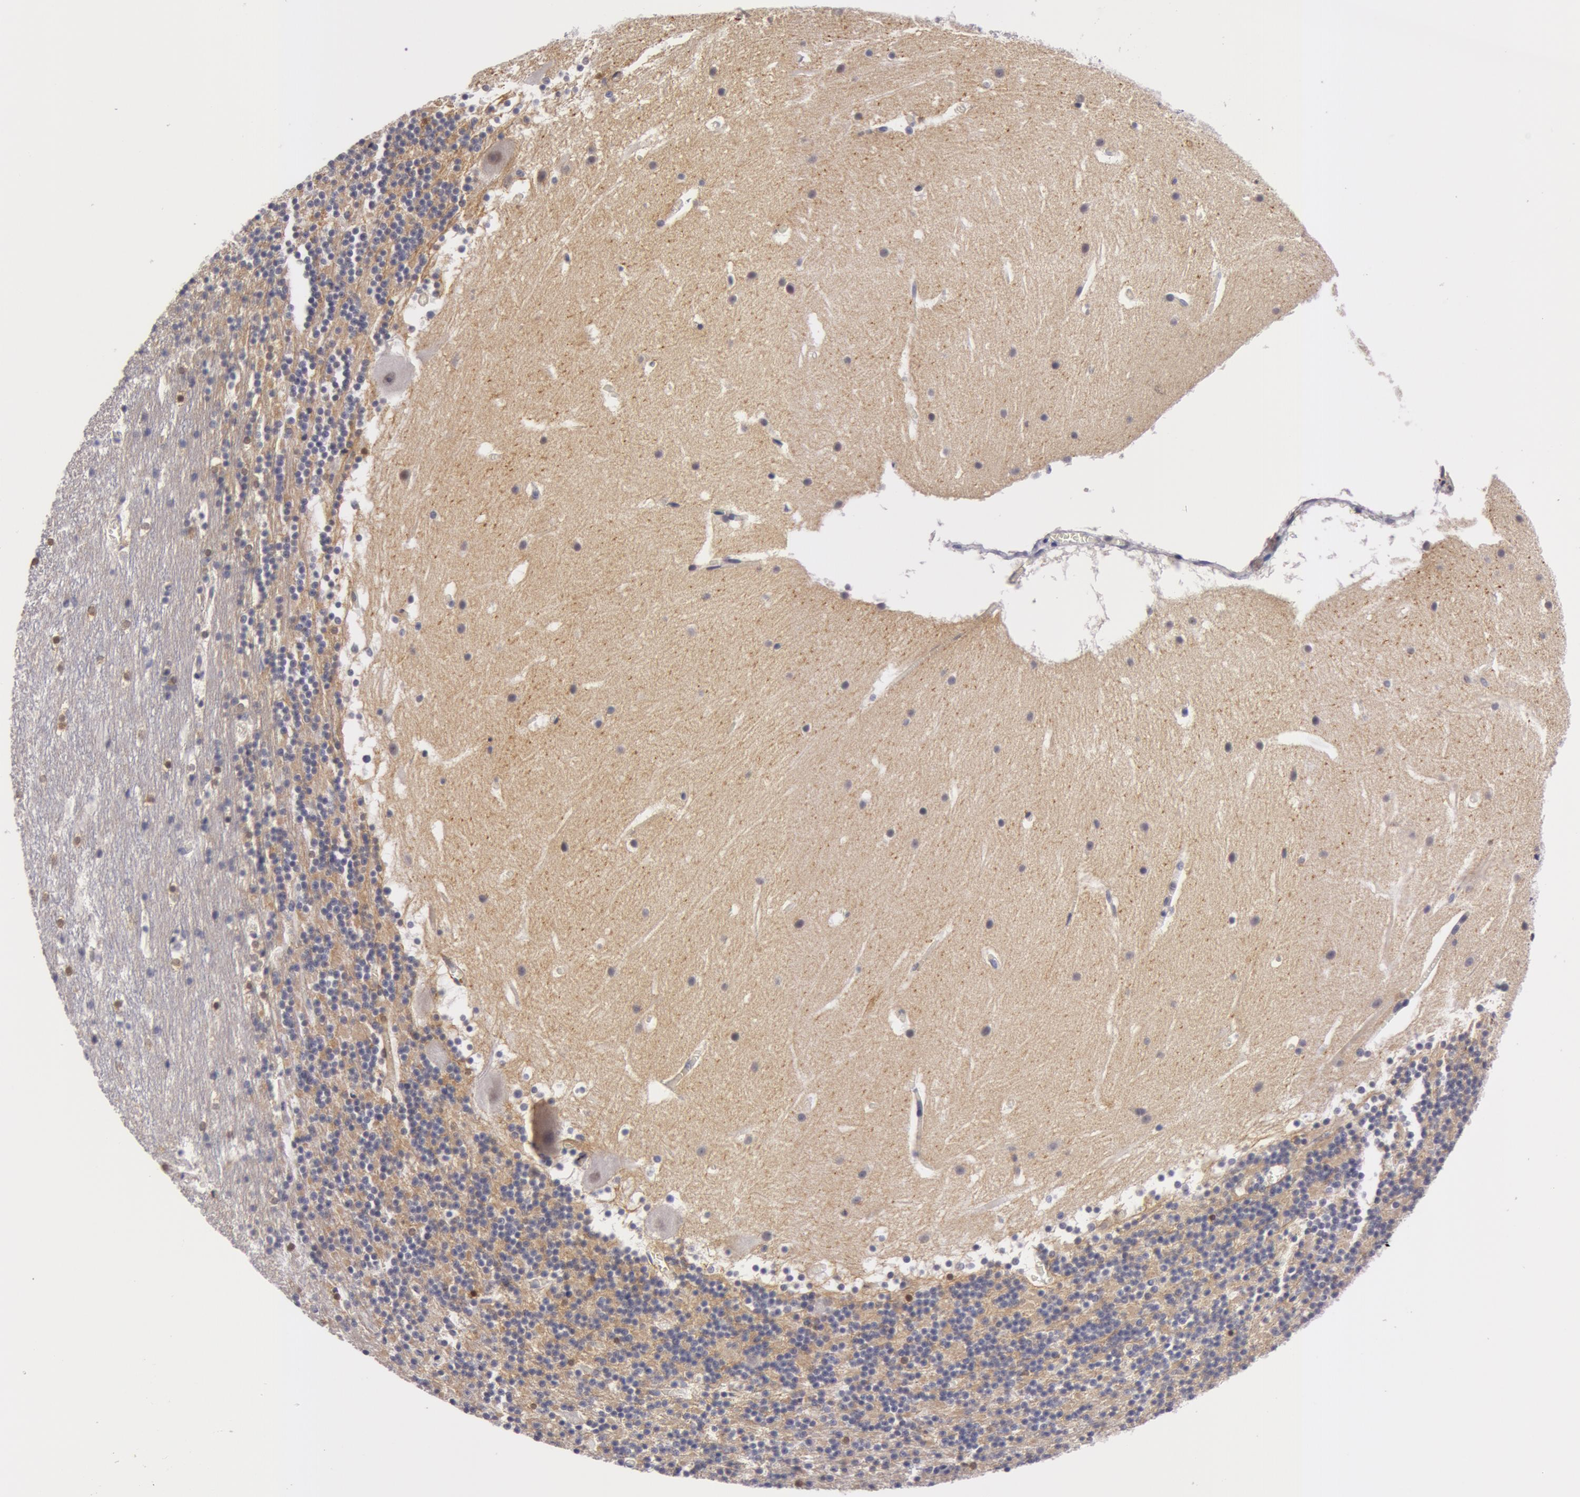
{"staining": {"intensity": "weak", "quantity": "<25%", "location": "nuclear"}, "tissue": "cerebellum", "cell_type": "Cells in granular layer", "image_type": "normal", "snomed": [{"axis": "morphology", "description": "Normal tissue, NOS"}, {"axis": "topography", "description": "Cerebellum"}], "caption": "This is an immunohistochemistry (IHC) histopathology image of normal human cerebellum. There is no expression in cells in granular layer.", "gene": "IL23A", "patient": {"sex": "male", "age": 45}}